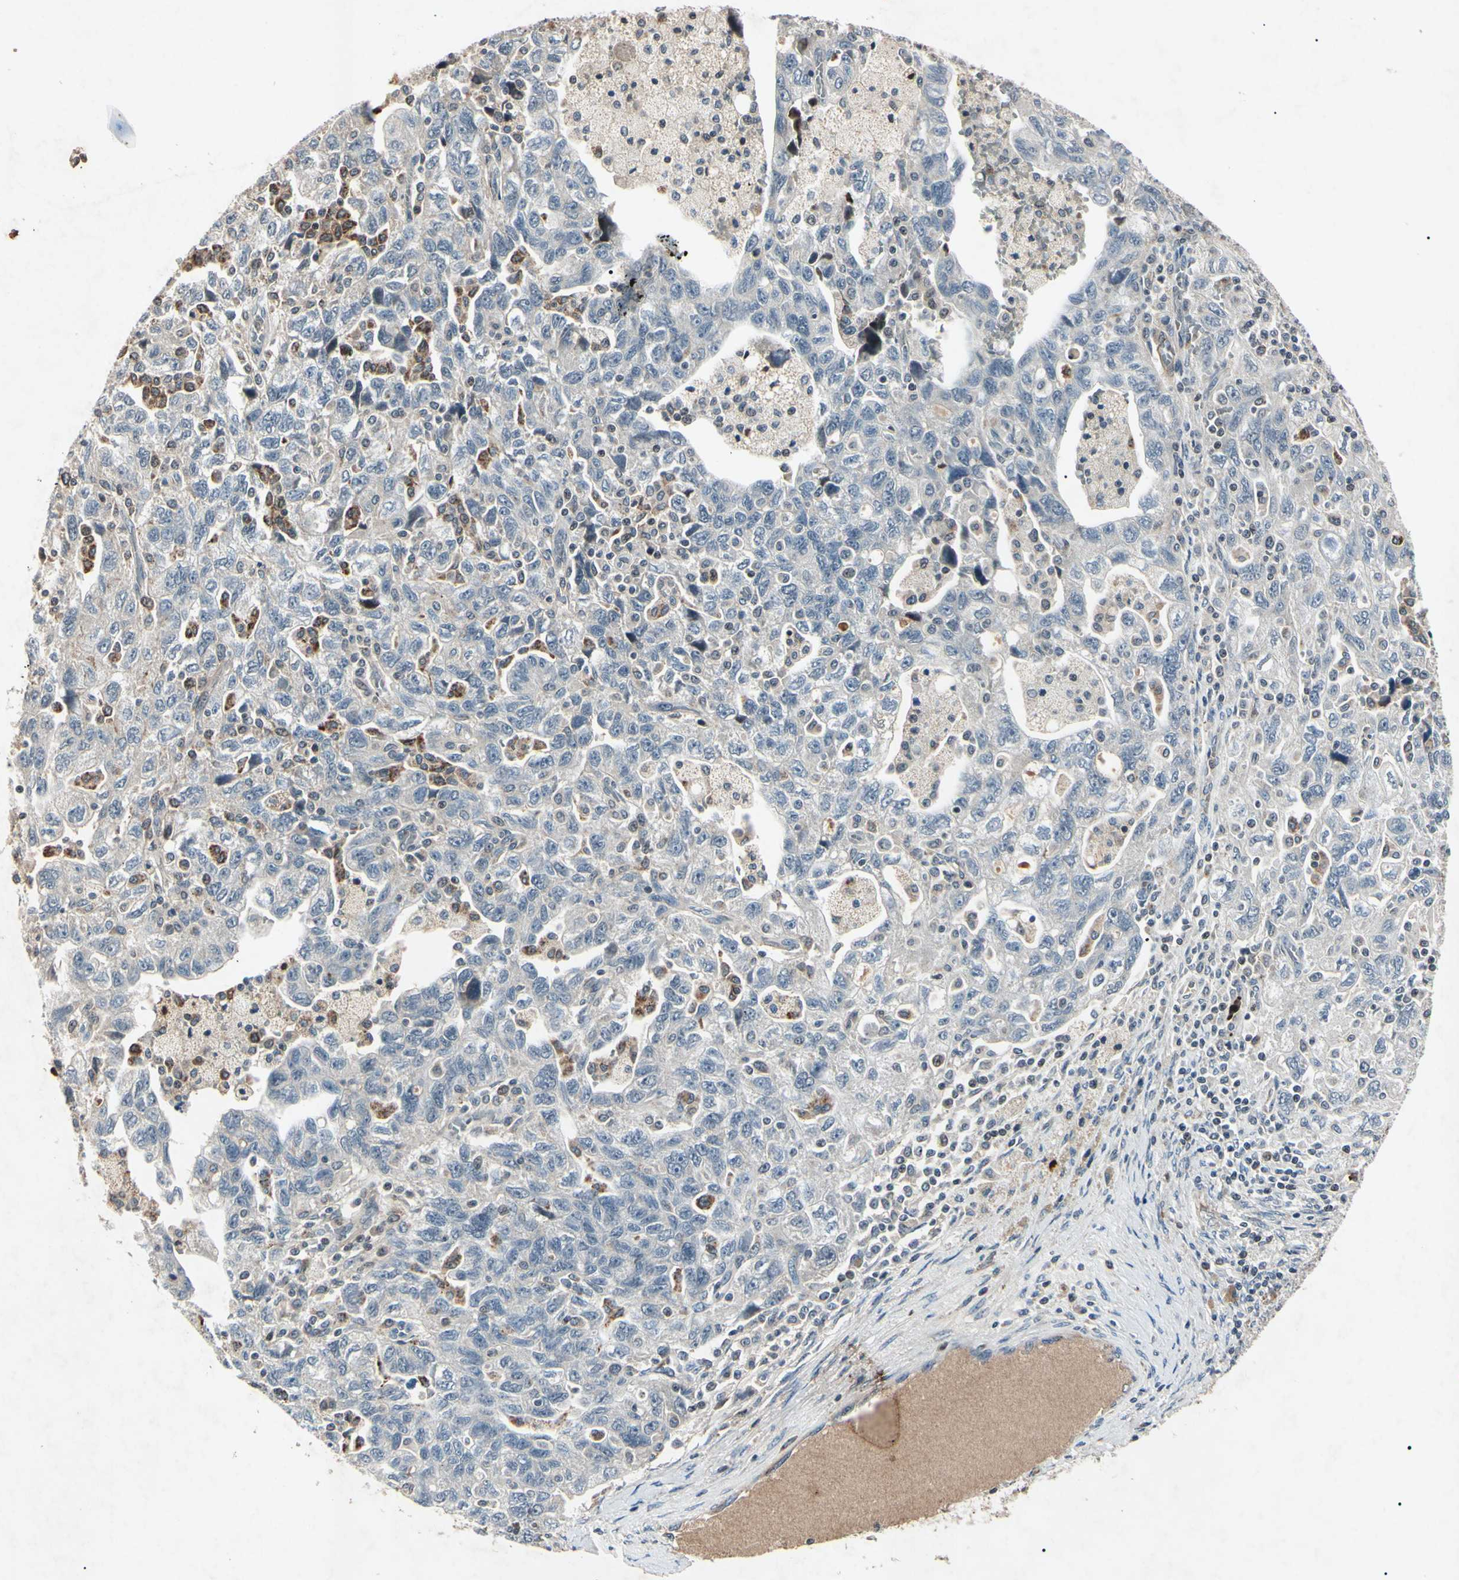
{"staining": {"intensity": "negative", "quantity": "none", "location": "none"}, "tissue": "ovarian cancer", "cell_type": "Tumor cells", "image_type": "cancer", "snomed": [{"axis": "morphology", "description": "Carcinoma, NOS"}, {"axis": "morphology", "description": "Cystadenocarcinoma, serous, NOS"}, {"axis": "topography", "description": "Ovary"}], "caption": "Immunohistochemistry photomicrograph of neoplastic tissue: ovarian carcinoma stained with DAB displays no significant protein staining in tumor cells.", "gene": "AEBP1", "patient": {"sex": "female", "age": 69}}